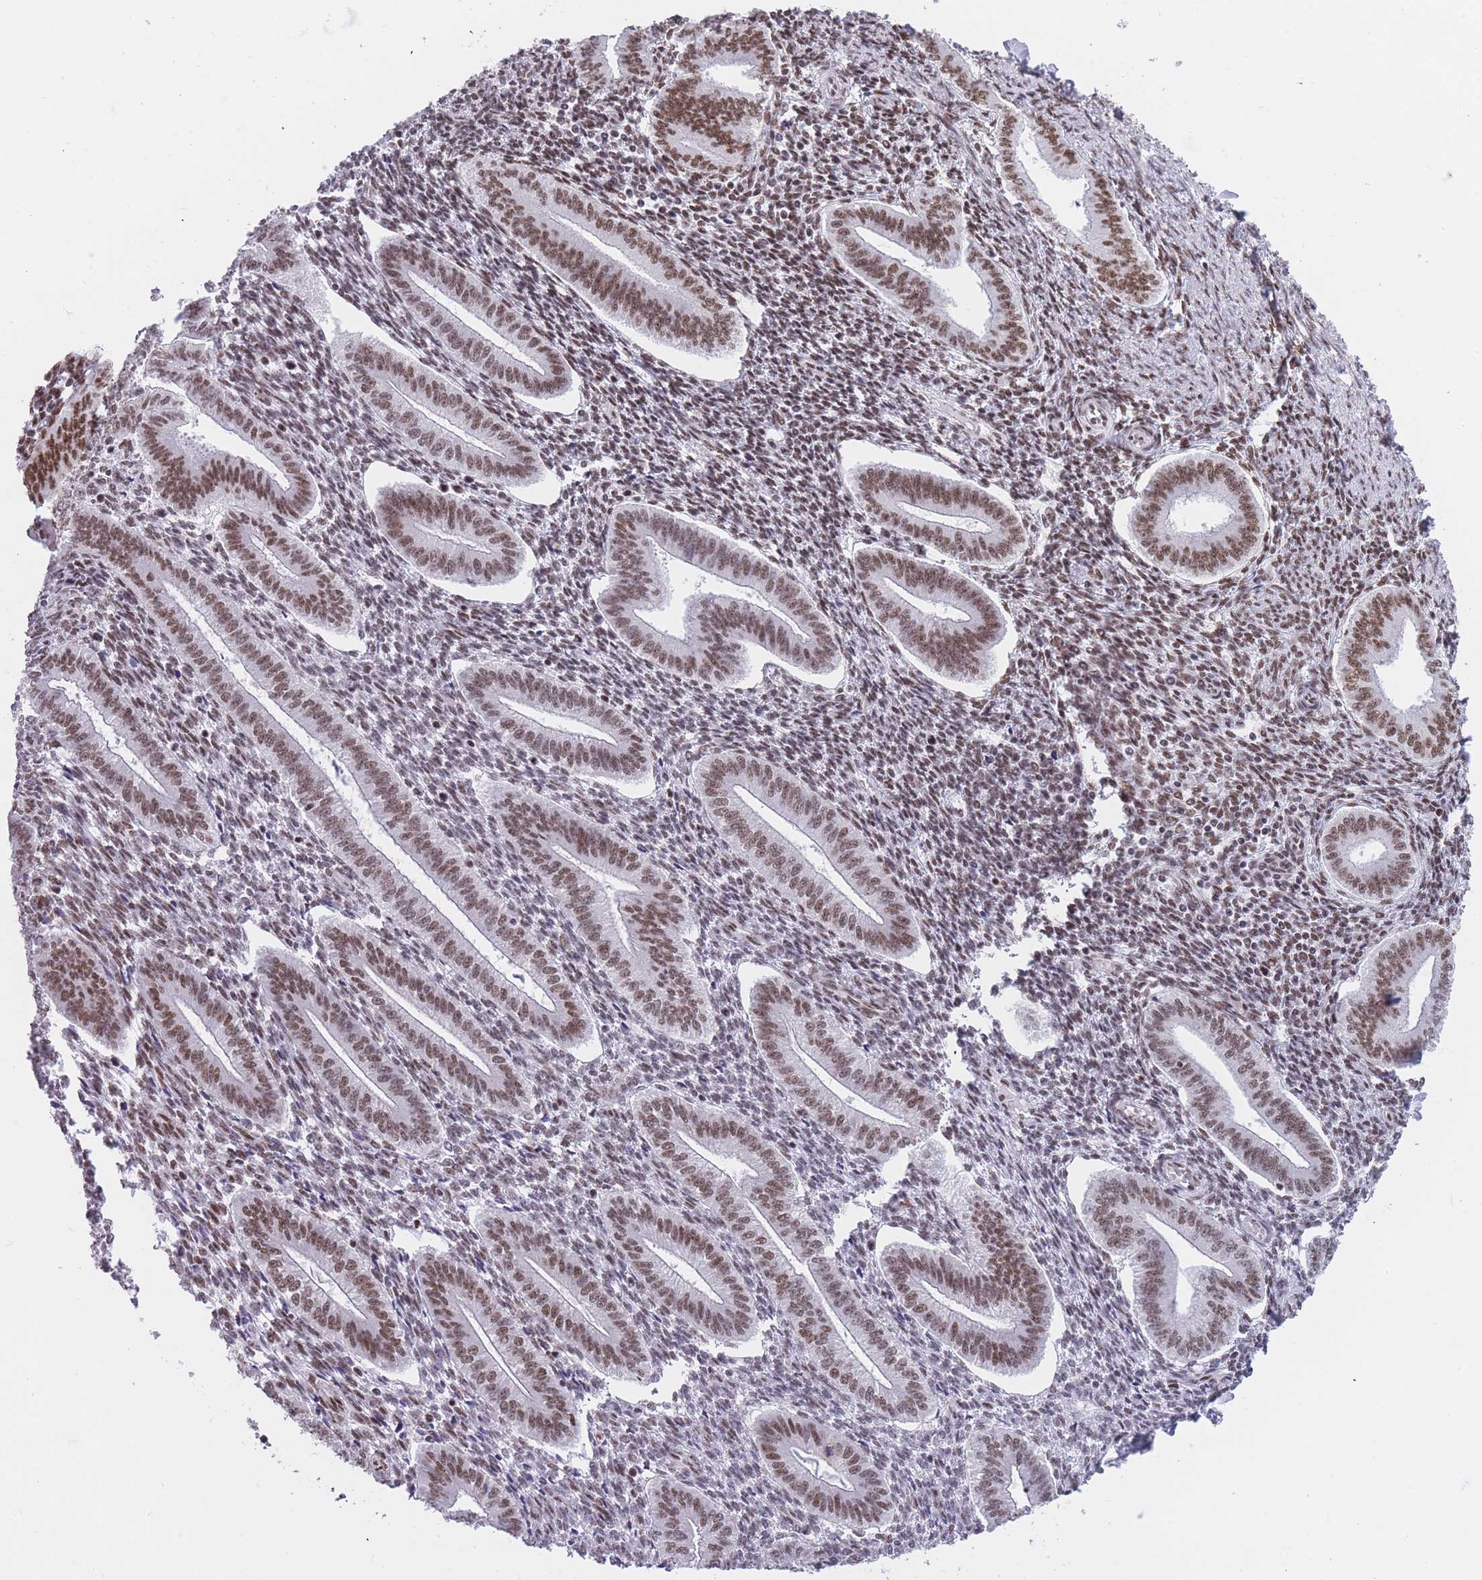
{"staining": {"intensity": "moderate", "quantity": "25%-75%", "location": "nuclear"}, "tissue": "endometrium", "cell_type": "Cells in endometrial stroma", "image_type": "normal", "snomed": [{"axis": "morphology", "description": "Normal tissue, NOS"}, {"axis": "topography", "description": "Endometrium"}], "caption": "The image exhibits immunohistochemical staining of unremarkable endometrium. There is moderate nuclear expression is present in approximately 25%-75% of cells in endometrial stroma.", "gene": "HNRNPUL1", "patient": {"sex": "female", "age": 34}}